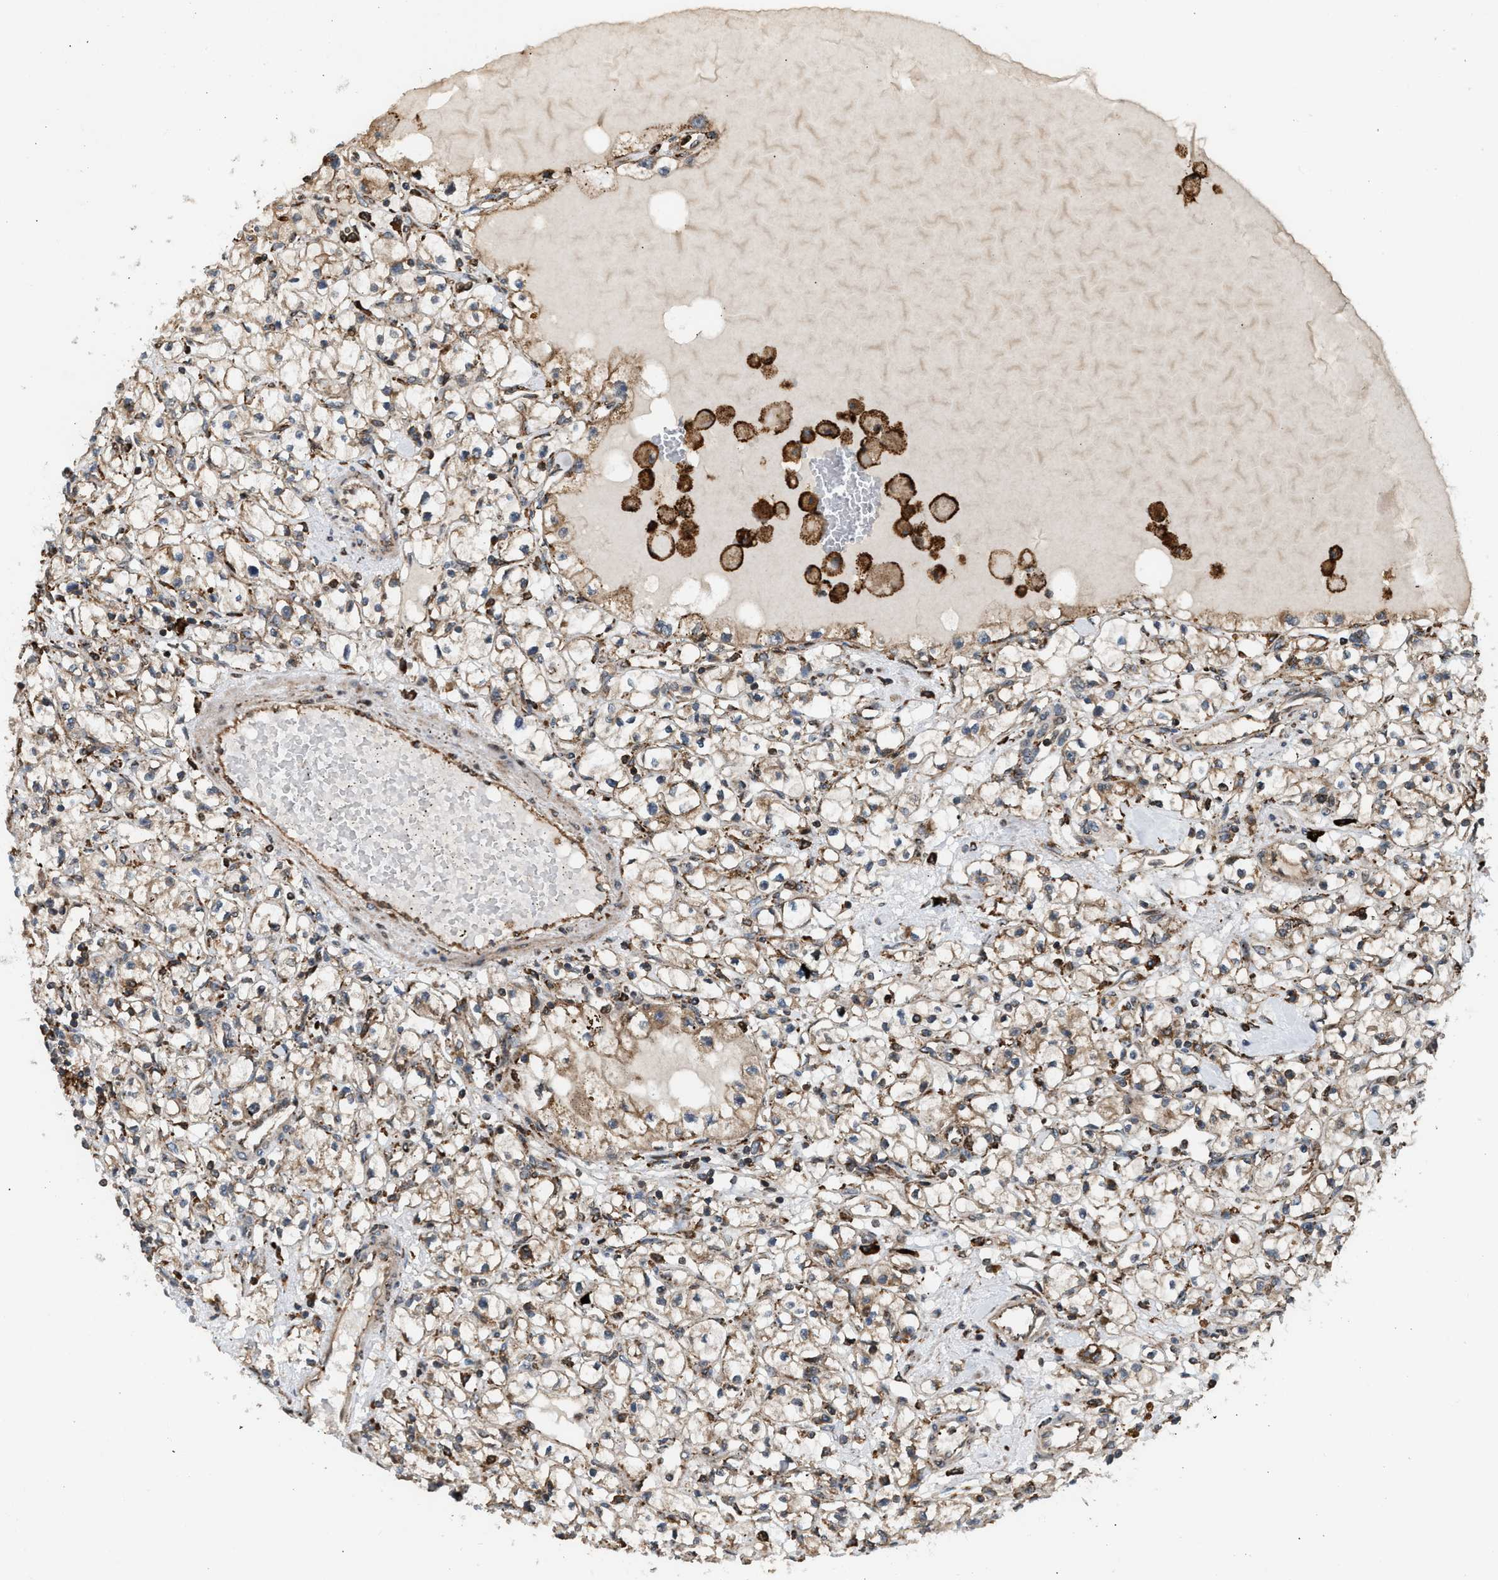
{"staining": {"intensity": "moderate", "quantity": ">75%", "location": "cytoplasmic/membranous"}, "tissue": "renal cancer", "cell_type": "Tumor cells", "image_type": "cancer", "snomed": [{"axis": "morphology", "description": "Adenocarcinoma, NOS"}, {"axis": "topography", "description": "Kidney"}], "caption": "There is medium levels of moderate cytoplasmic/membranous positivity in tumor cells of renal cancer (adenocarcinoma), as demonstrated by immunohistochemical staining (brown color).", "gene": "BAIAP2L1", "patient": {"sex": "male", "age": 56}}